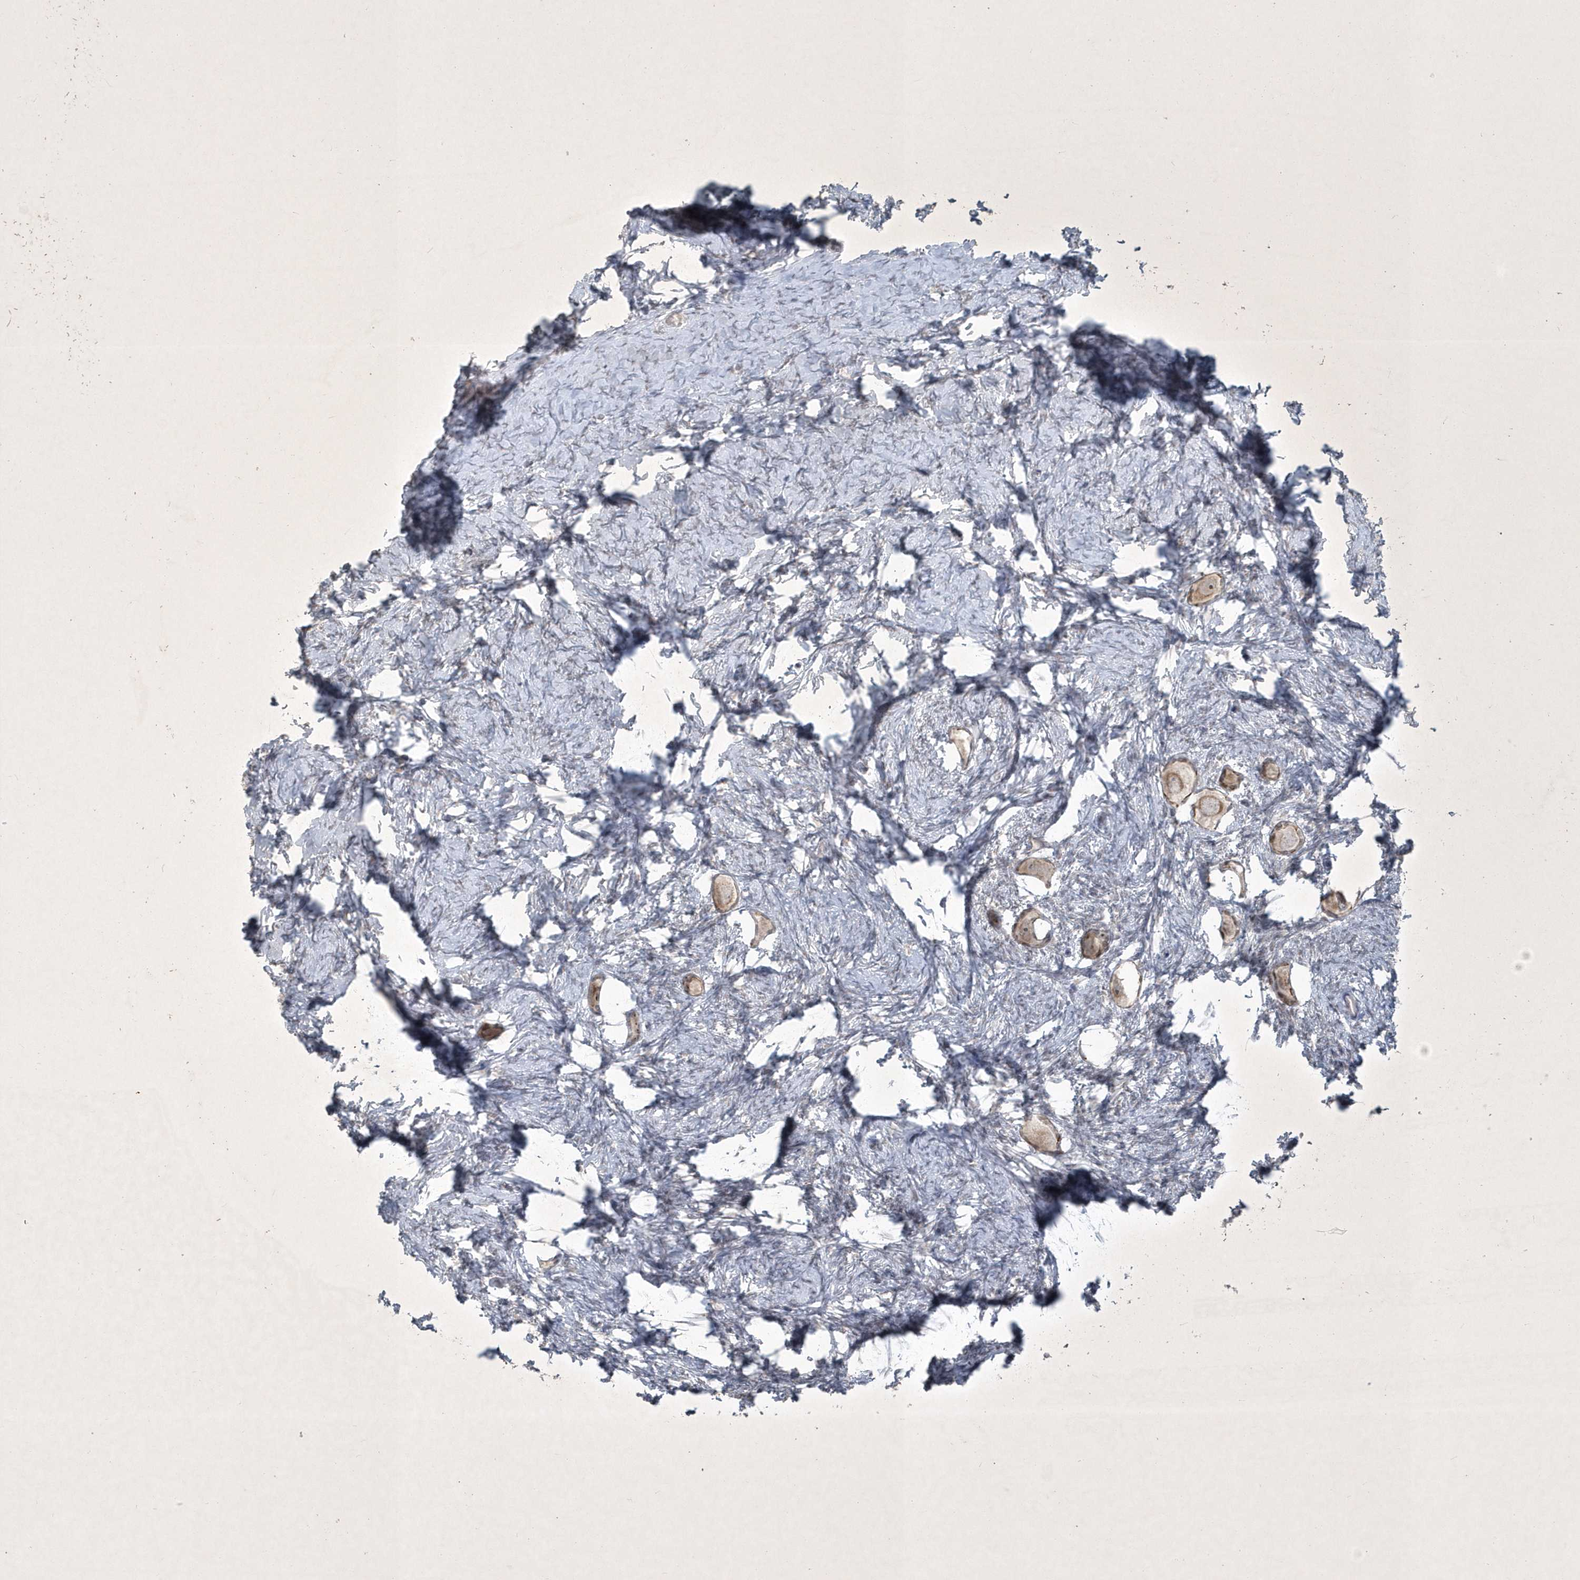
{"staining": {"intensity": "weak", "quantity": ">75%", "location": "cytoplasmic/membranous,nuclear"}, "tissue": "ovary", "cell_type": "Follicle cells", "image_type": "normal", "snomed": [{"axis": "morphology", "description": "Normal tissue, NOS"}, {"axis": "topography", "description": "Ovary"}], "caption": "Ovary stained for a protein displays weak cytoplasmic/membranous,nuclear positivity in follicle cells. The staining was performed using DAB to visualize the protein expression in brown, while the nuclei were stained in blue with hematoxylin (Magnification: 20x).", "gene": "ZBTB9", "patient": {"sex": "female", "age": 27}}